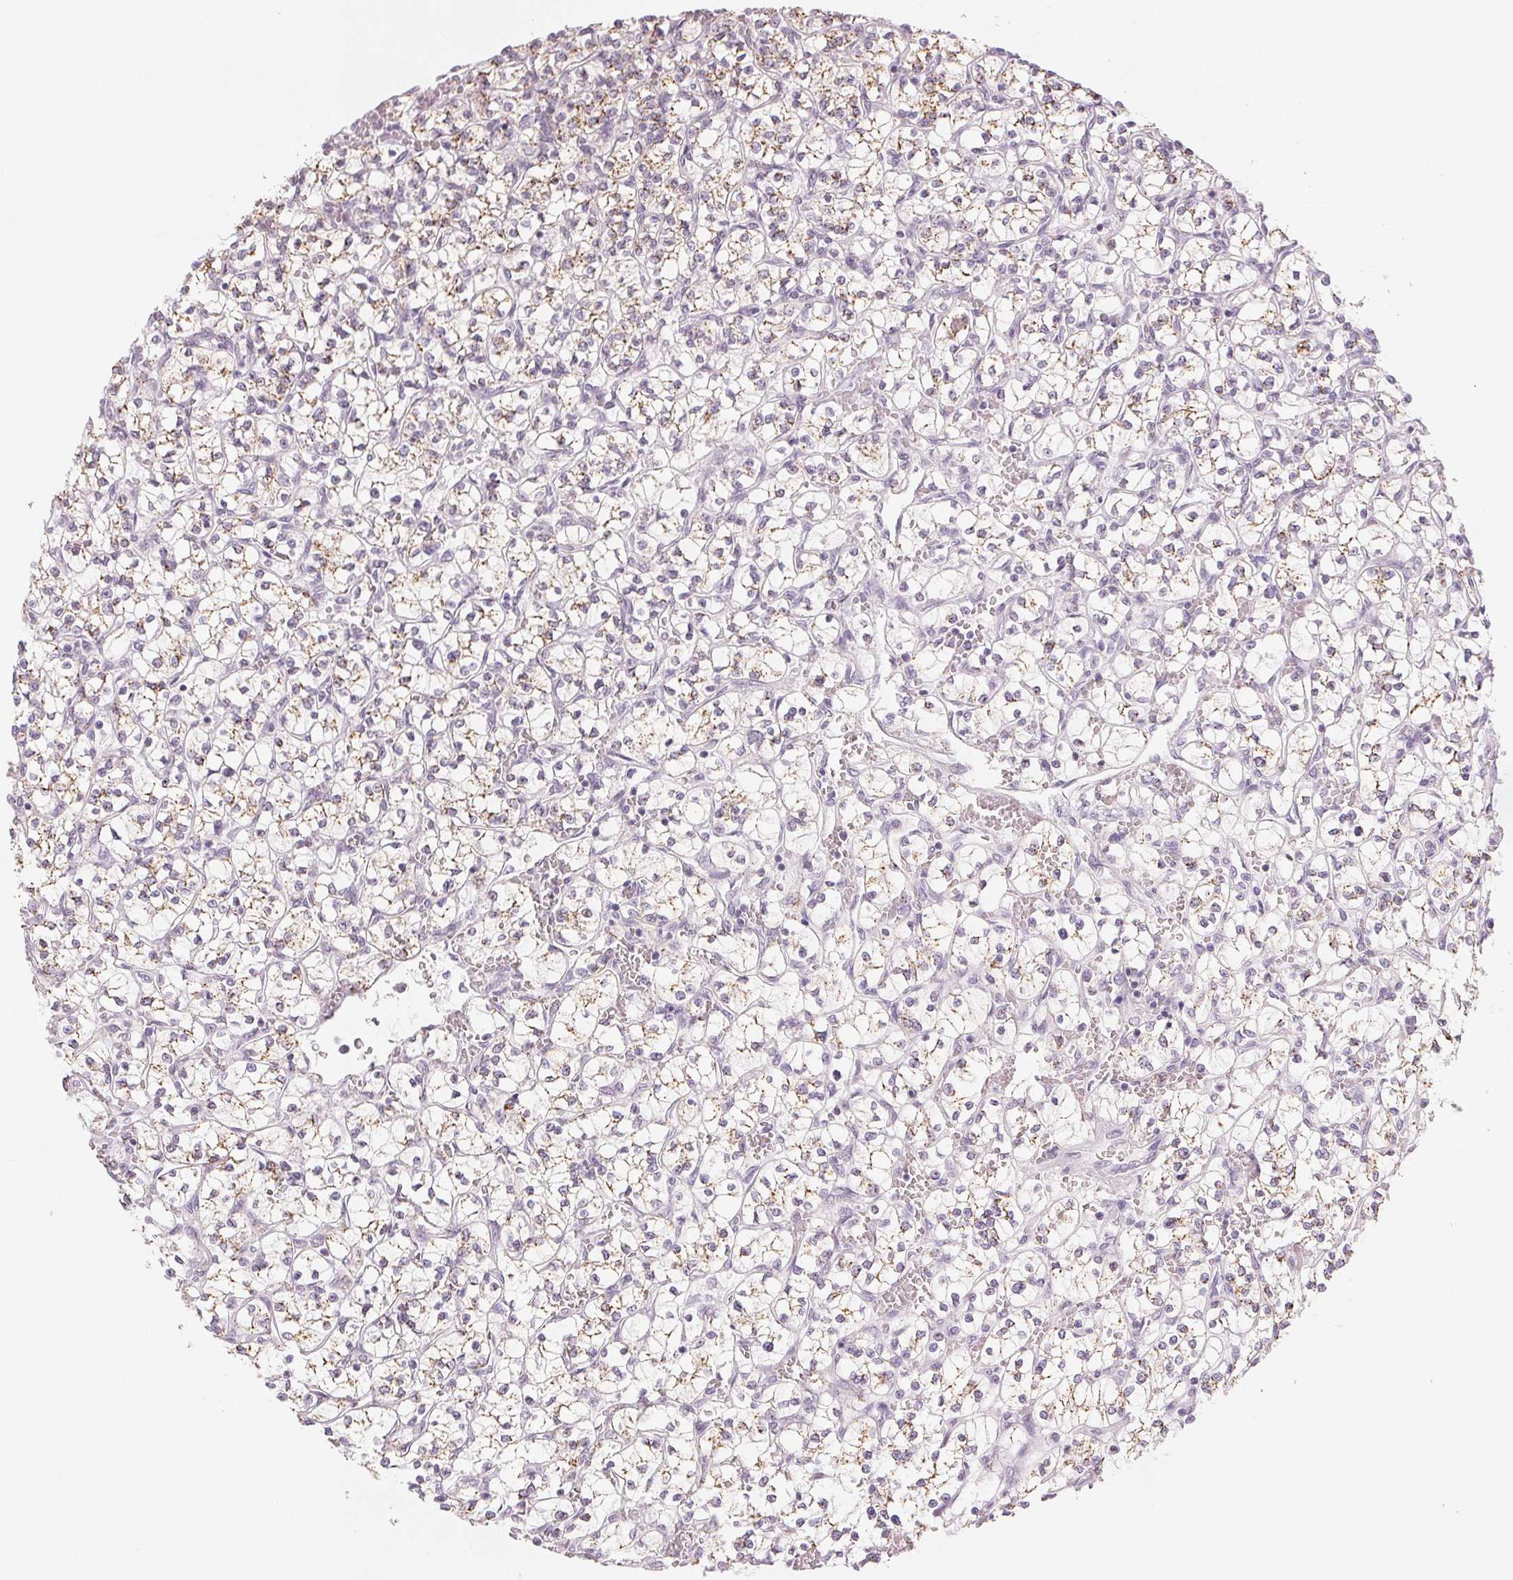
{"staining": {"intensity": "weak", "quantity": "25%-75%", "location": "cytoplasmic/membranous"}, "tissue": "renal cancer", "cell_type": "Tumor cells", "image_type": "cancer", "snomed": [{"axis": "morphology", "description": "Adenocarcinoma, NOS"}, {"axis": "topography", "description": "Kidney"}], "caption": "DAB (3,3'-diaminobenzidine) immunohistochemical staining of adenocarcinoma (renal) demonstrates weak cytoplasmic/membranous protein expression in approximately 25%-75% of tumor cells.", "gene": "EHHADH", "patient": {"sex": "female", "age": 64}}